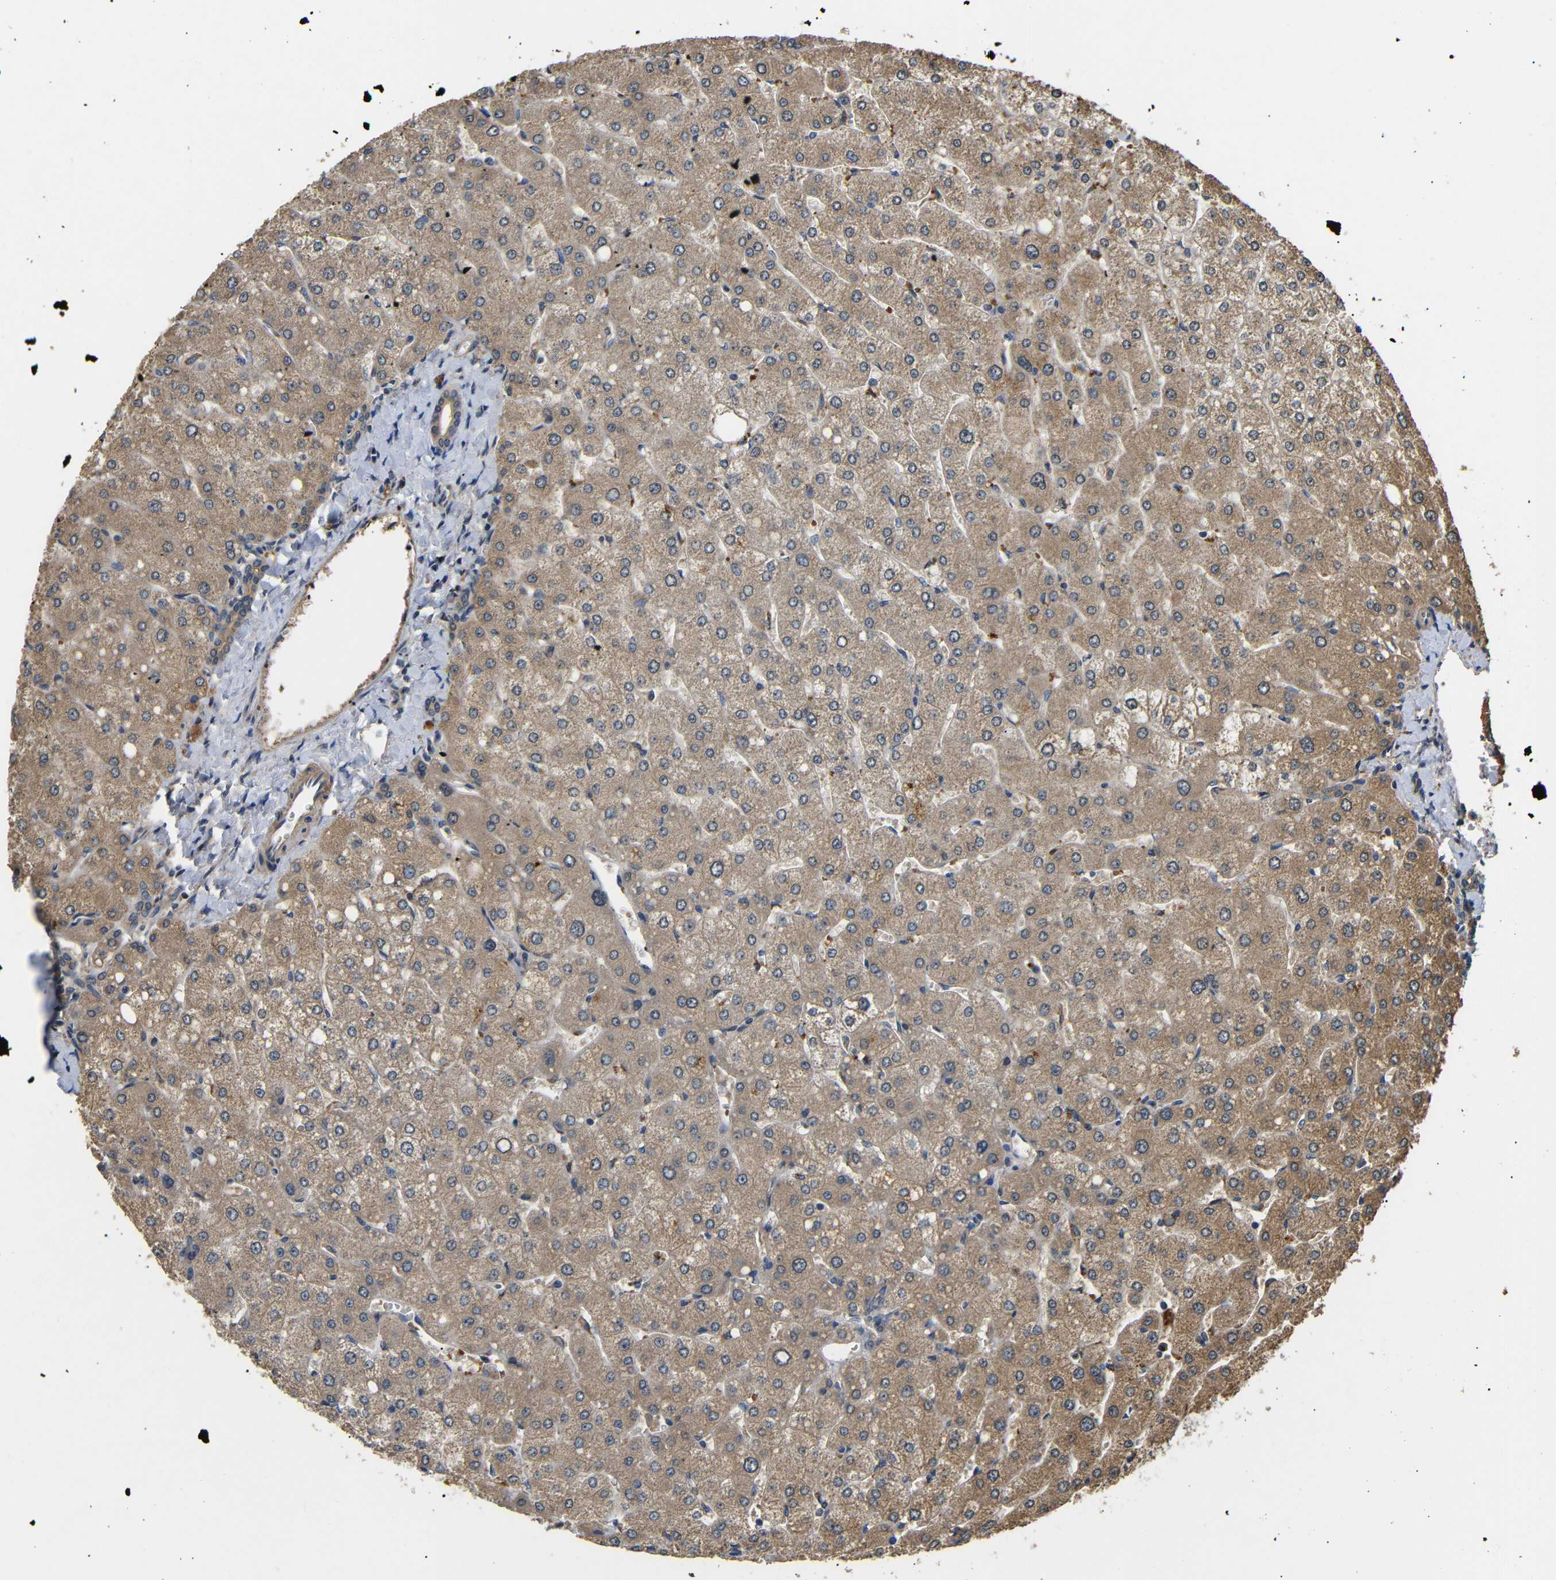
{"staining": {"intensity": "moderate", "quantity": ">75%", "location": "cytoplasmic/membranous"}, "tissue": "liver", "cell_type": "Cholangiocytes", "image_type": "normal", "snomed": [{"axis": "morphology", "description": "Normal tissue, NOS"}, {"axis": "topography", "description": "Liver"}], "caption": "Immunohistochemistry (DAB (3,3'-diaminobenzidine)) staining of benign human liver reveals moderate cytoplasmic/membranous protein positivity in about >75% of cholangiocytes.", "gene": "DDR1", "patient": {"sex": "male", "age": 55}}